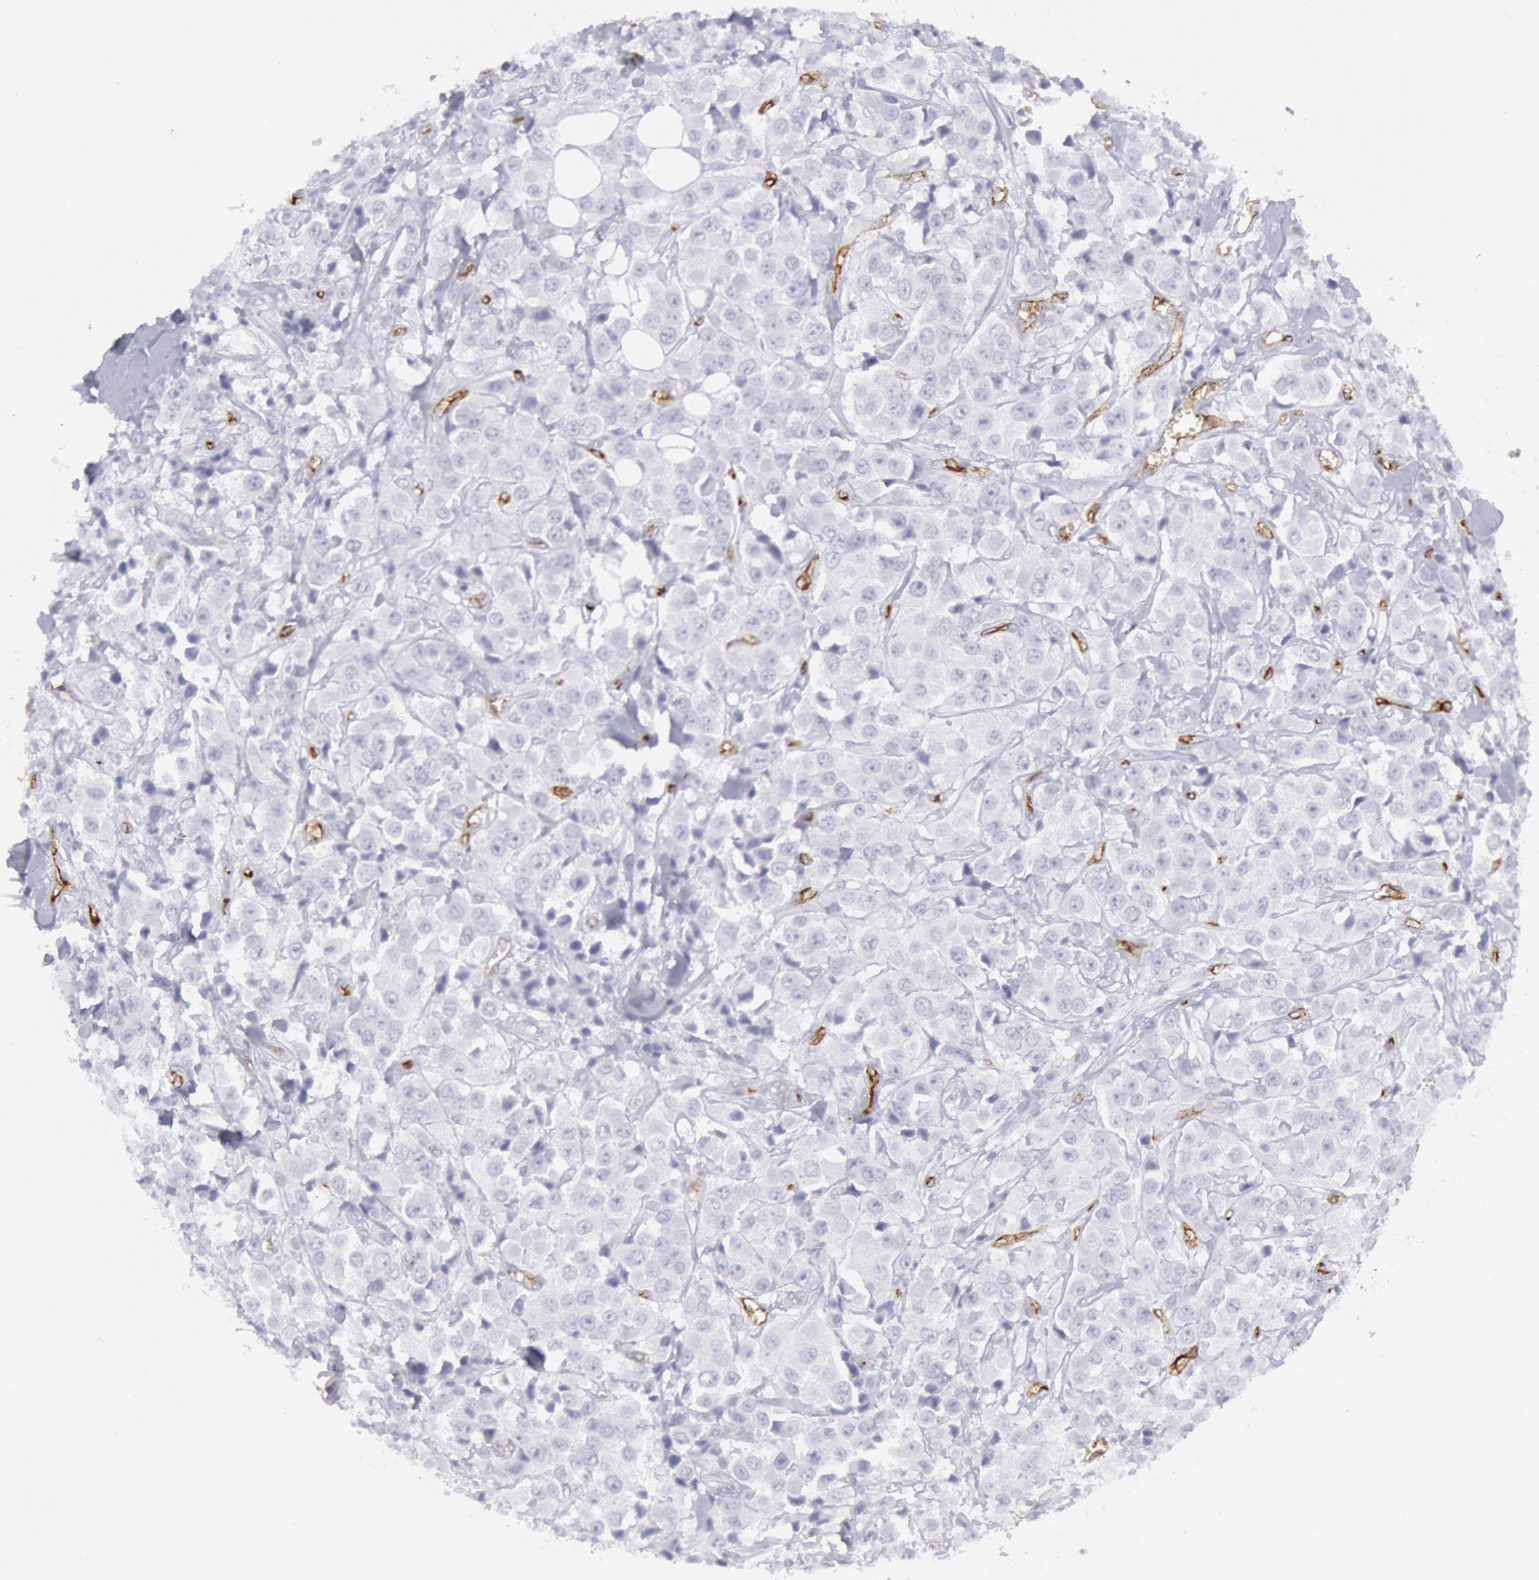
{"staining": {"intensity": "negative", "quantity": "none", "location": "none"}, "tissue": "breast cancer", "cell_type": "Tumor cells", "image_type": "cancer", "snomed": [{"axis": "morphology", "description": "Duct carcinoma"}, {"axis": "topography", "description": "Breast"}], "caption": "IHC histopathology image of neoplastic tissue: human breast intraductal carcinoma stained with DAB (3,3'-diaminobenzidine) exhibits no significant protein expression in tumor cells.", "gene": "CDH13", "patient": {"sex": "female", "age": 58}}